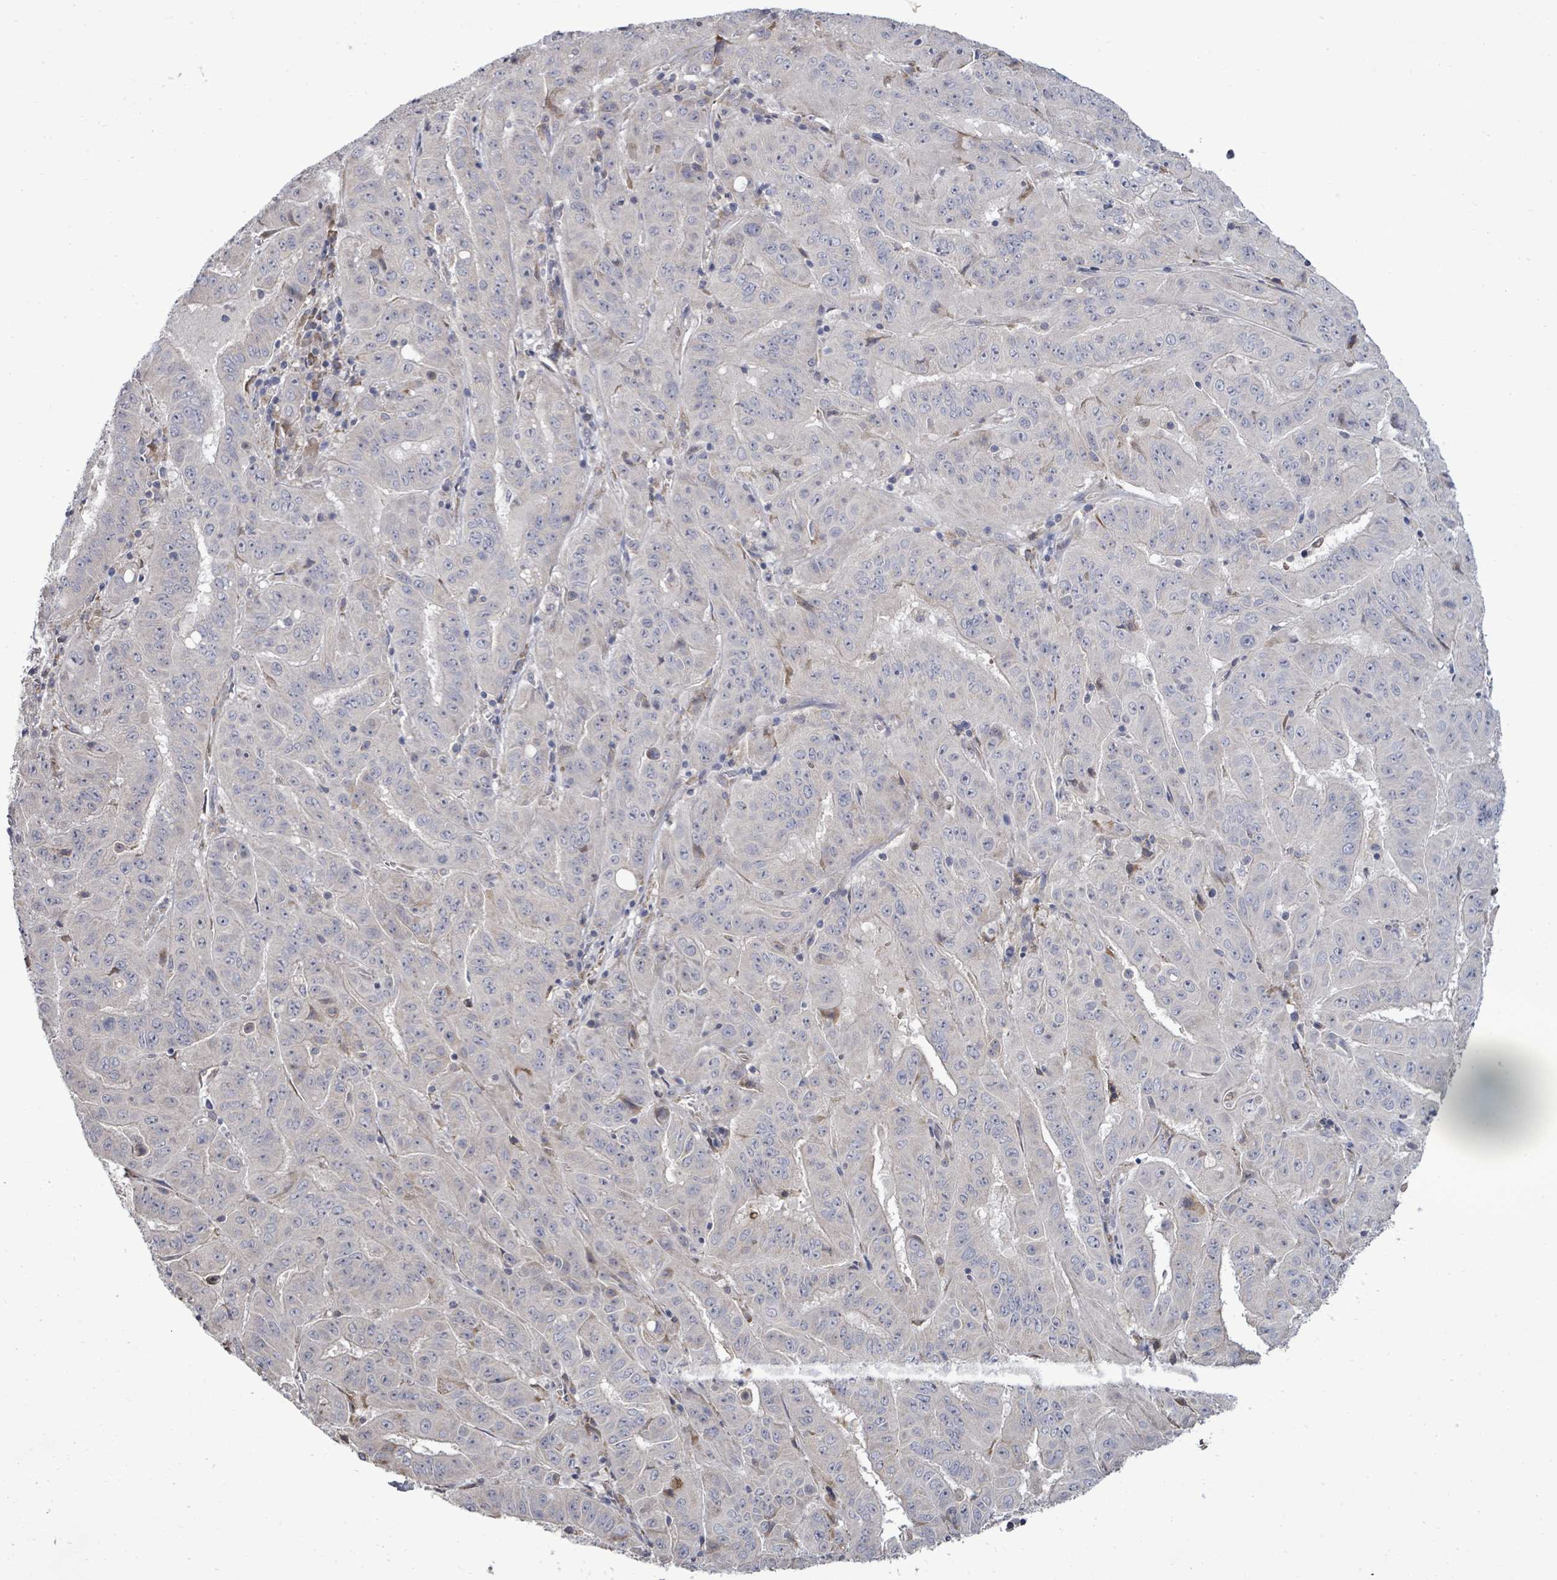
{"staining": {"intensity": "negative", "quantity": "none", "location": "none"}, "tissue": "pancreatic cancer", "cell_type": "Tumor cells", "image_type": "cancer", "snomed": [{"axis": "morphology", "description": "Adenocarcinoma, NOS"}, {"axis": "topography", "description": "Pancreas"}], "caption": "Human pancreatic cancer (adenocarcinoma) stained for a protein using immunohistochemistry (IHC) displays no positivity in tumor cells.", "gene": "POMGNT2", "patient": {"sex": "male", "age": 63}}